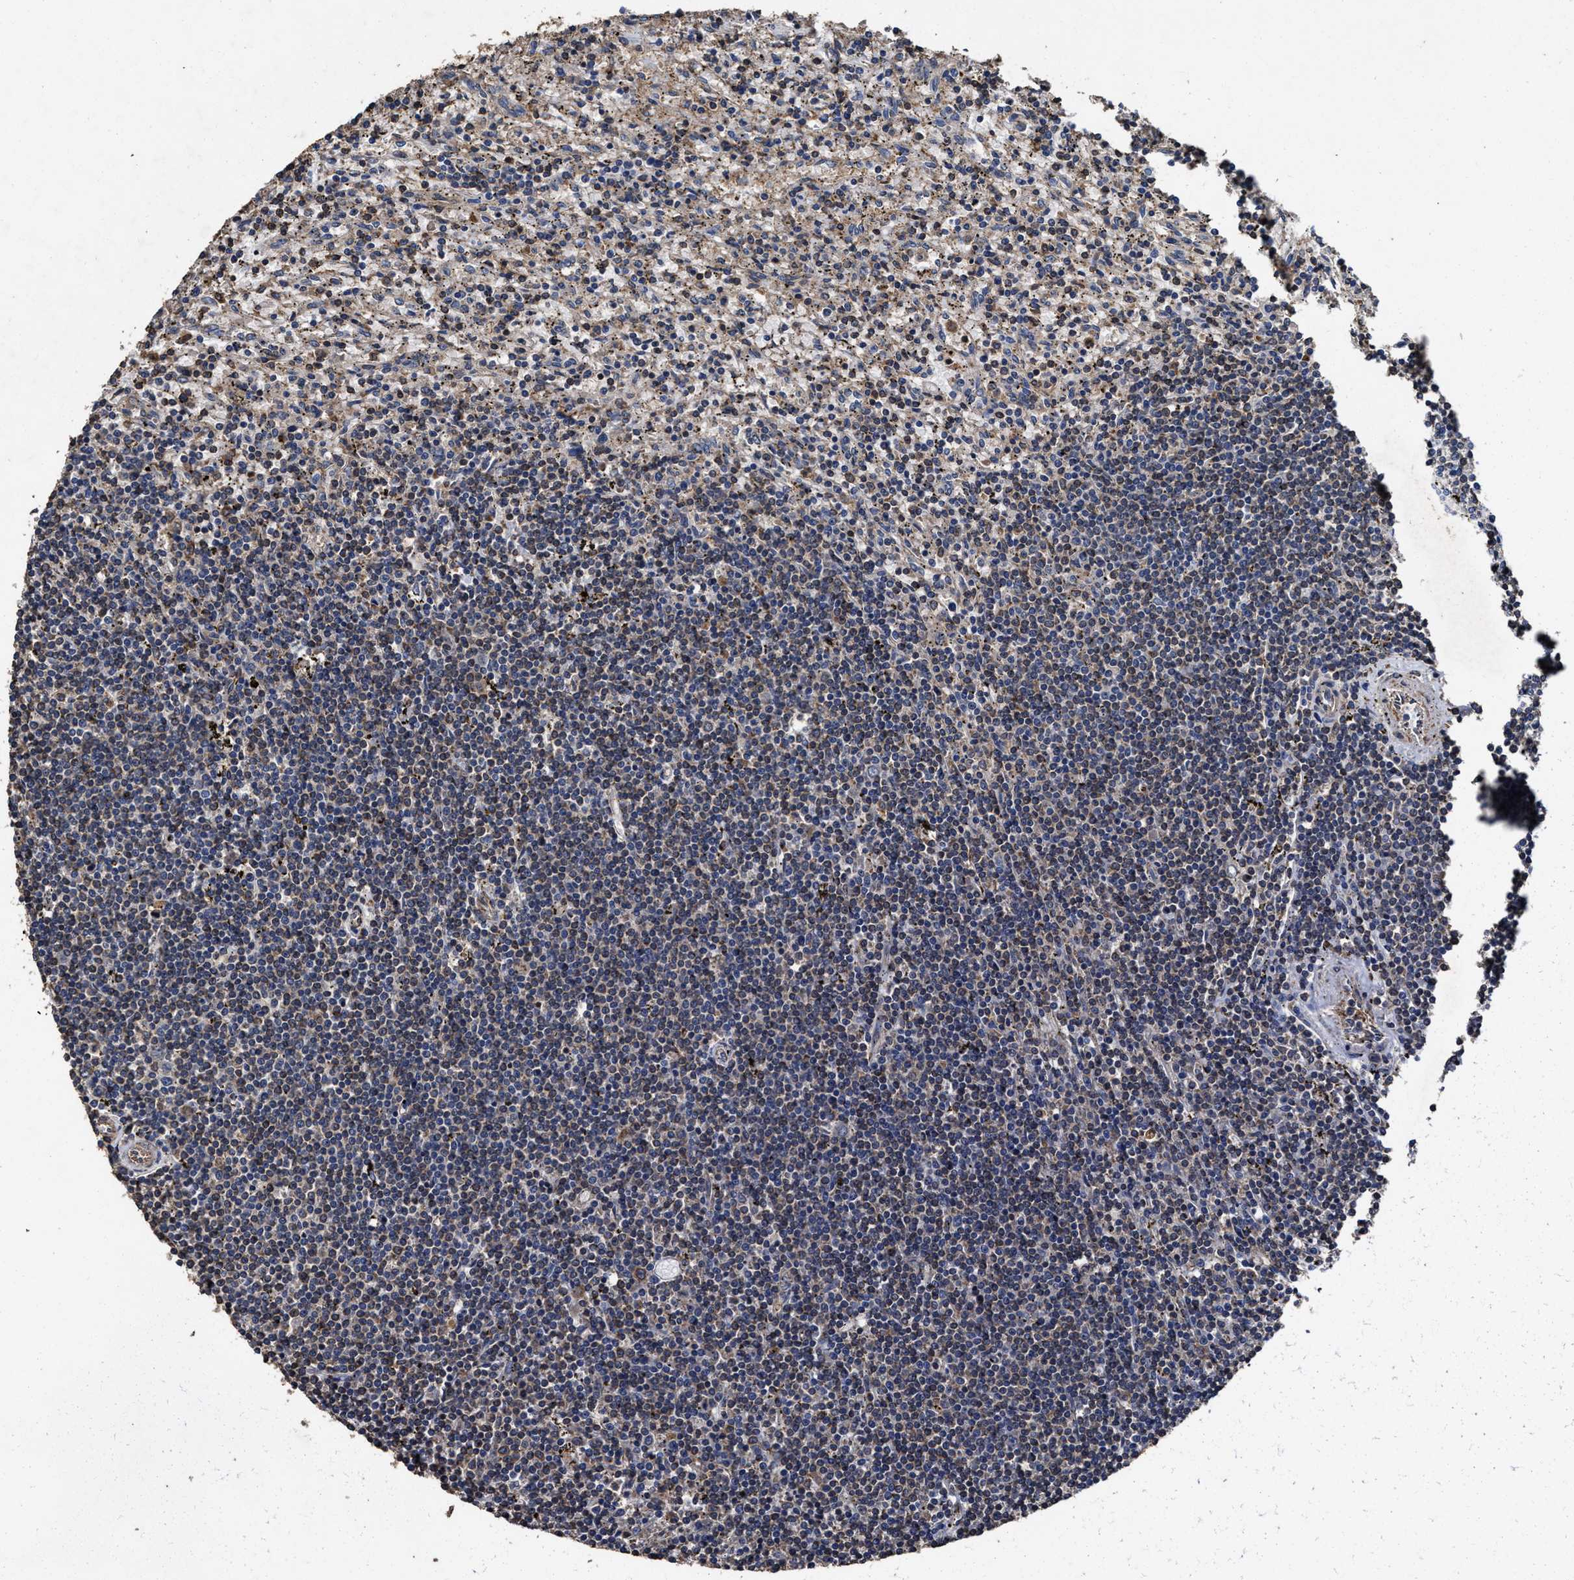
{"staining": {"intensity": "weak", "quantity": "<25%", "location": "cytoplasmic/membranous"}, "tissue": "lymphoma", "cell_type": "Tumor cells", "image_type": "cancer", "snomed": [{"axis": "morphology", "description": "Malignant lymphoma, non-Hodgkin's type, Low grade"}, {"axis": "topography", "description": "Spleen"}], "caption": "This is an immunohistochemistry micrograph of lymphoma. There is no staining in tumor cells.", "gene": "SFXN4", "patient": {"sex": "male", "age": 76}}